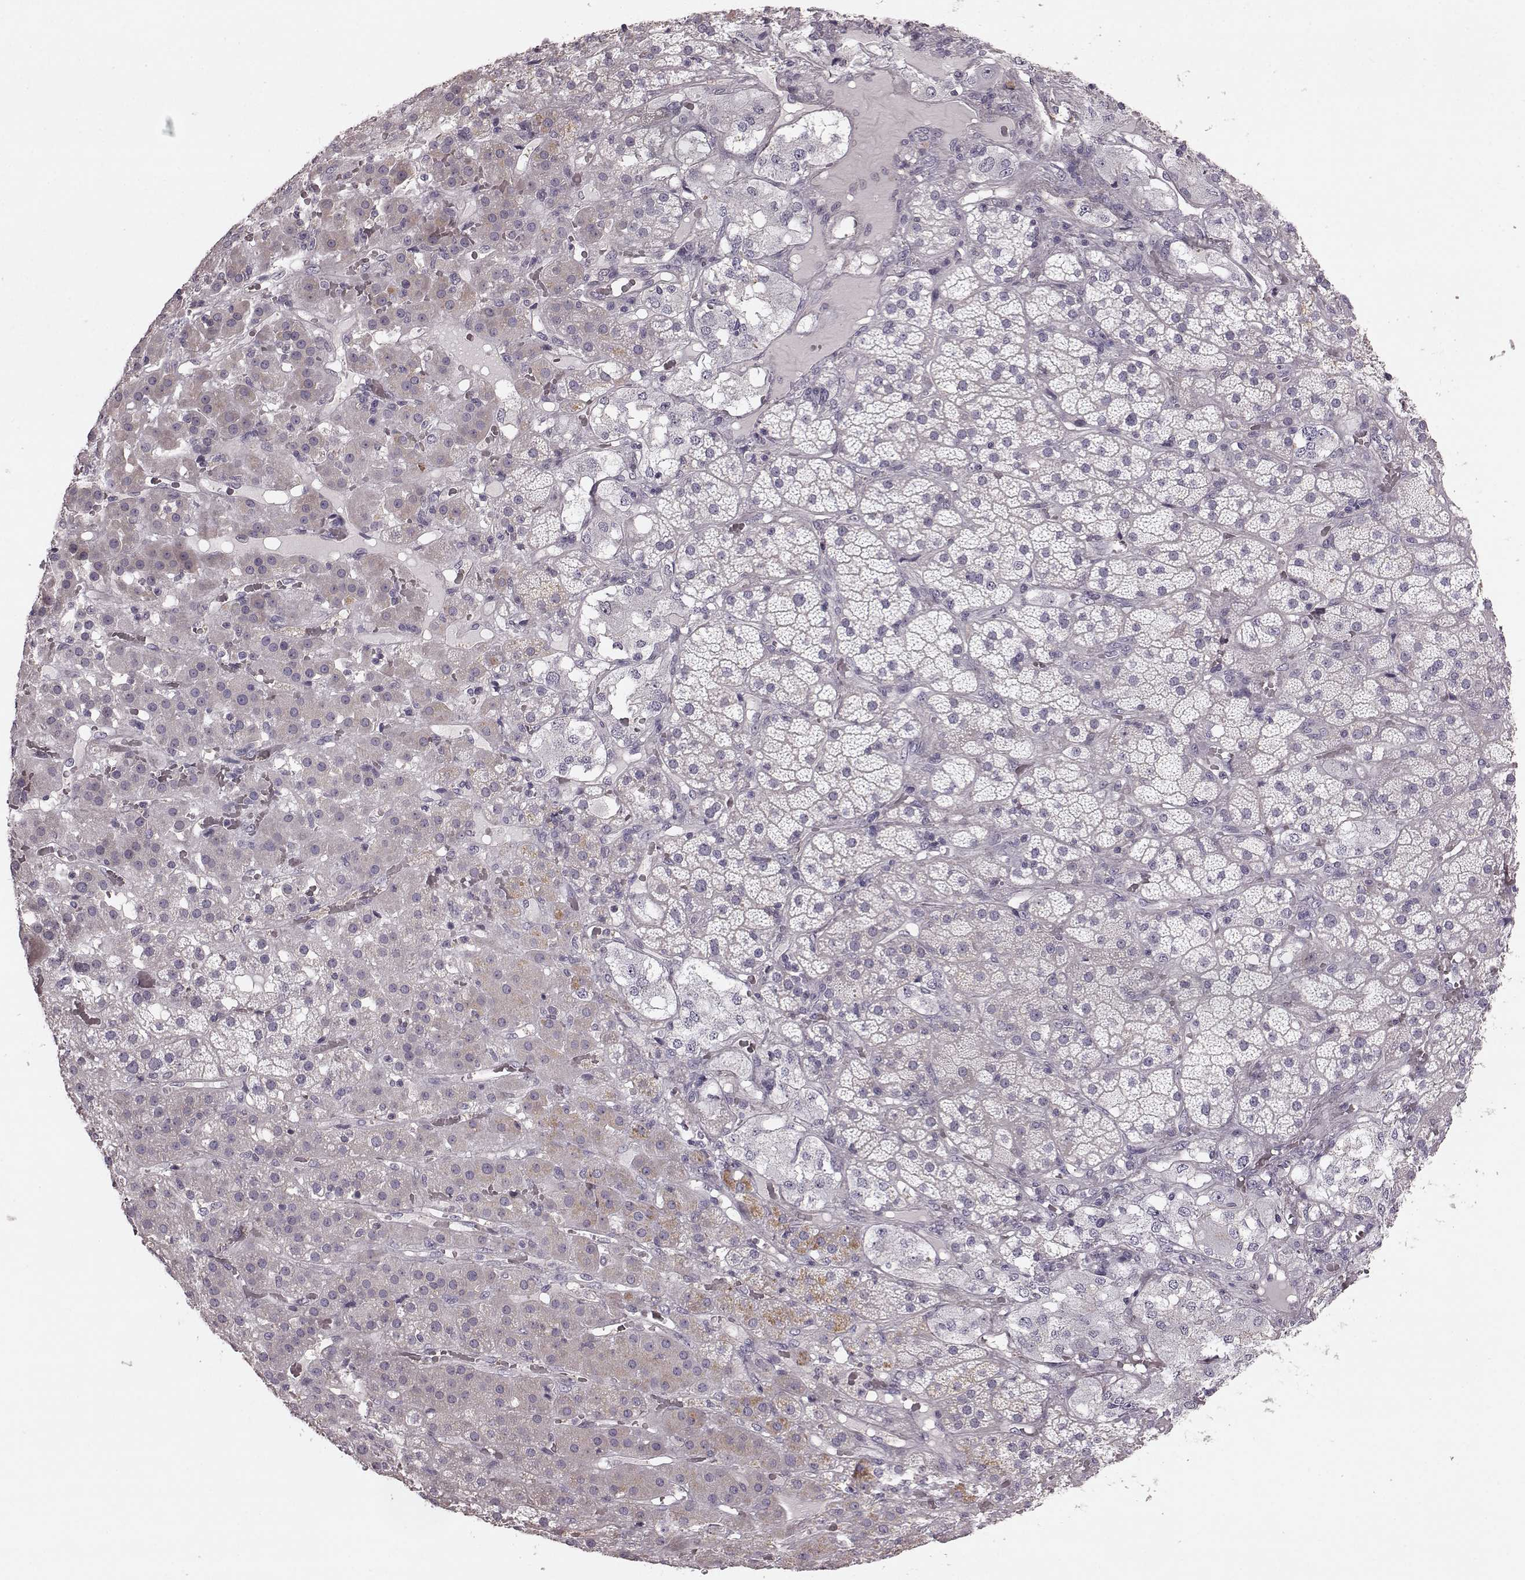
{"staining": {"intensity": "weak", "quantity": "<25%", "location": "cytoplasmic/membranous"}, "tissue": "adrenal gland", "cell_type": "Glandular cells", "image_type": "normal", "snomed": [{"axis": "morphology", "description": "Normal tissue, NOS"}, {"axis": "topography", "description": "Adrenal gland"}], "caption": "Human adrenal gland stained for a protein using immunohistochemistry demonstrates no staining in glandular cells.", "gene": "PDCD1", "patient": {"sex": "male", "age": 57}}